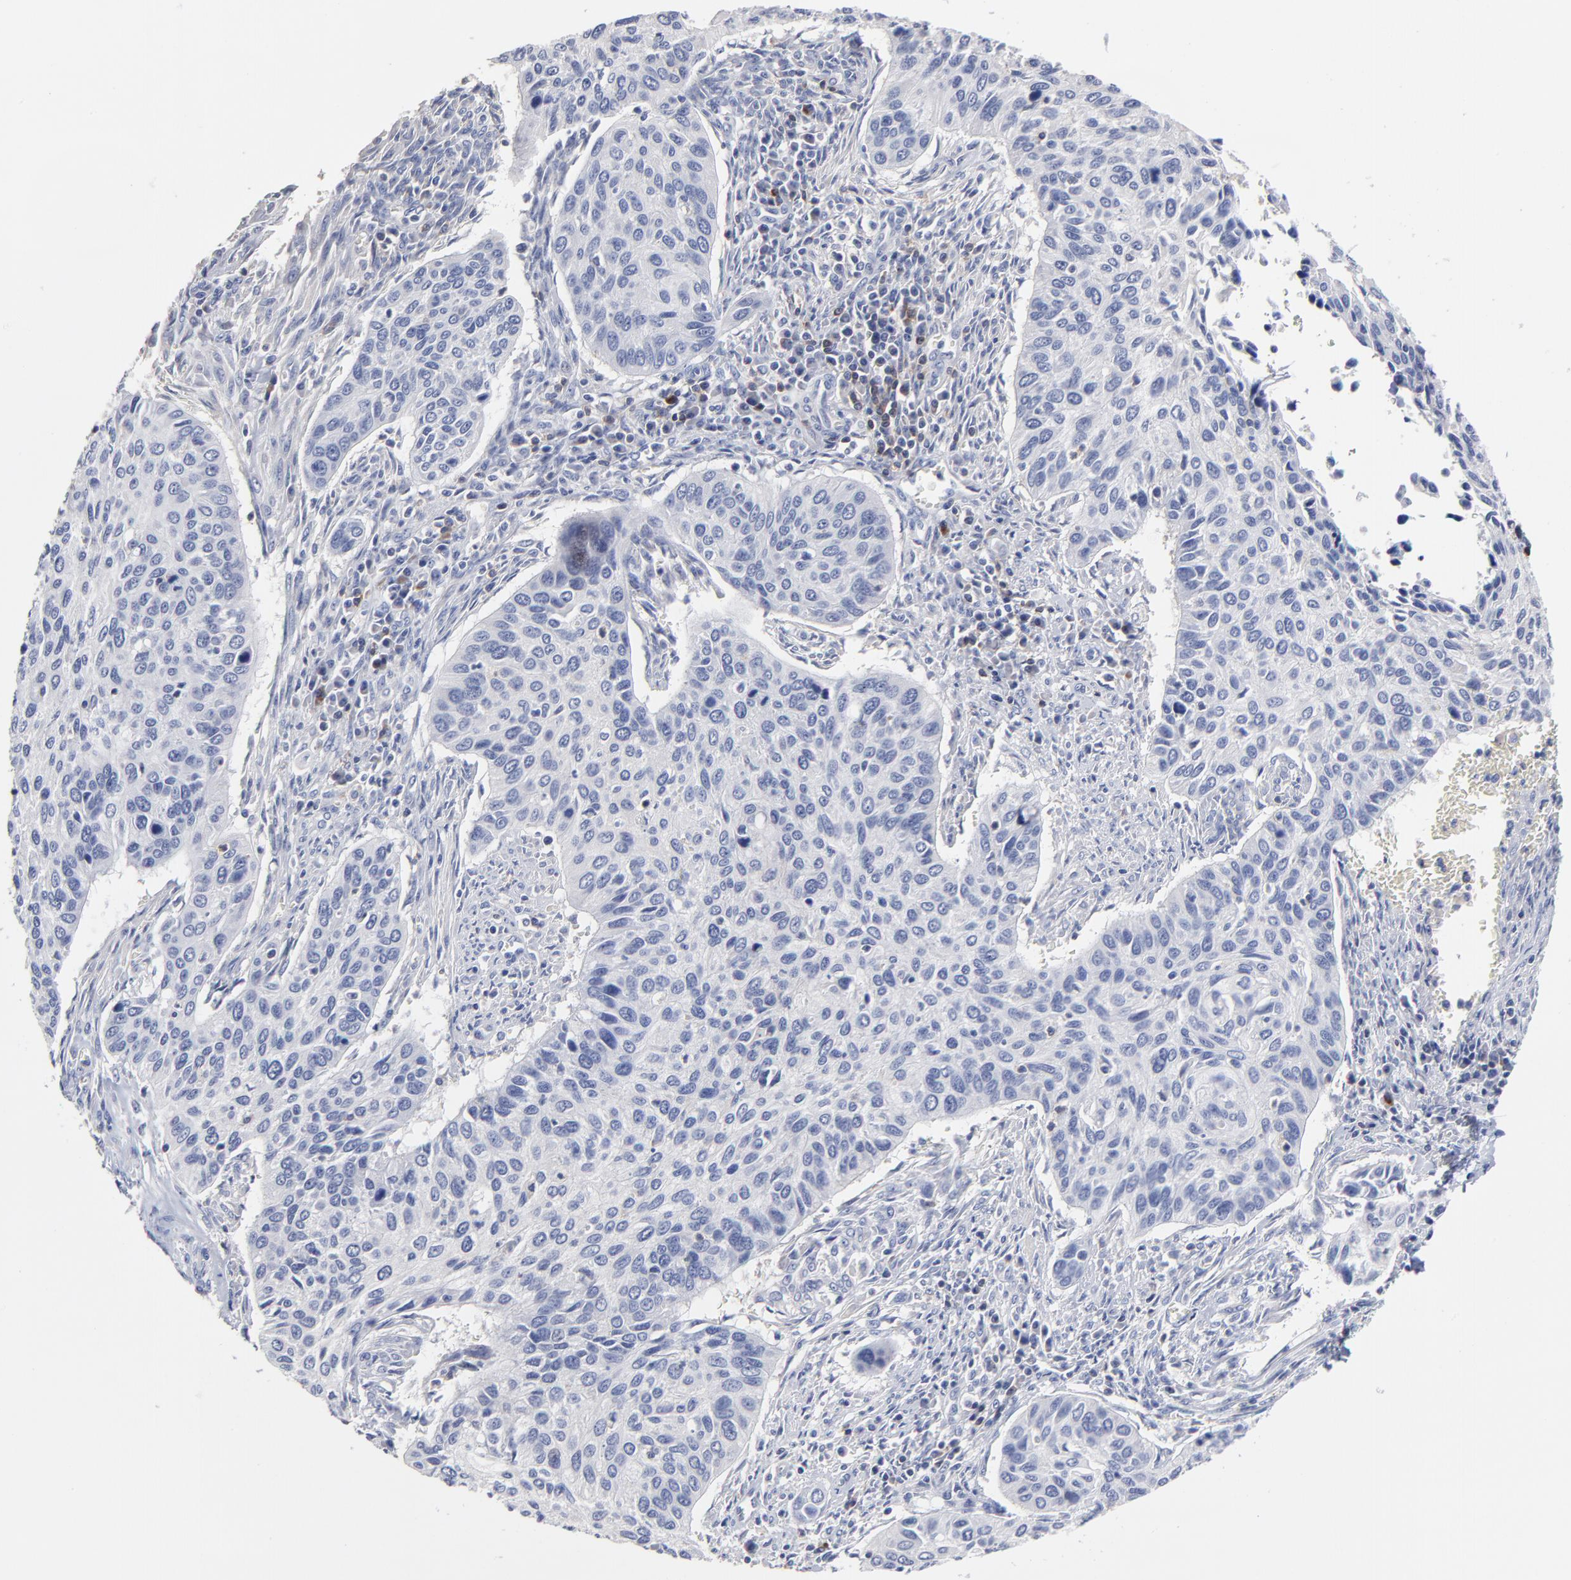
{"staining": {"intensity": "negative", "quantity": "none", "location": "none"}, "tissue": "cervical cancer", "cell_type": "Tumor cells", "image_type": "cancer", "snomed": [{"axis": "morphology", "description": "Squamous cell carcinoma, NOS"}, {"axis": "topography", "description": "Cervix"}], "caption": "Squamous cell carcinoma (cervical) stained for a protein using IHC displays no staining tumor cells.", "gene": "TRAT1", "patient": {"sex": "female", "age": 57}}